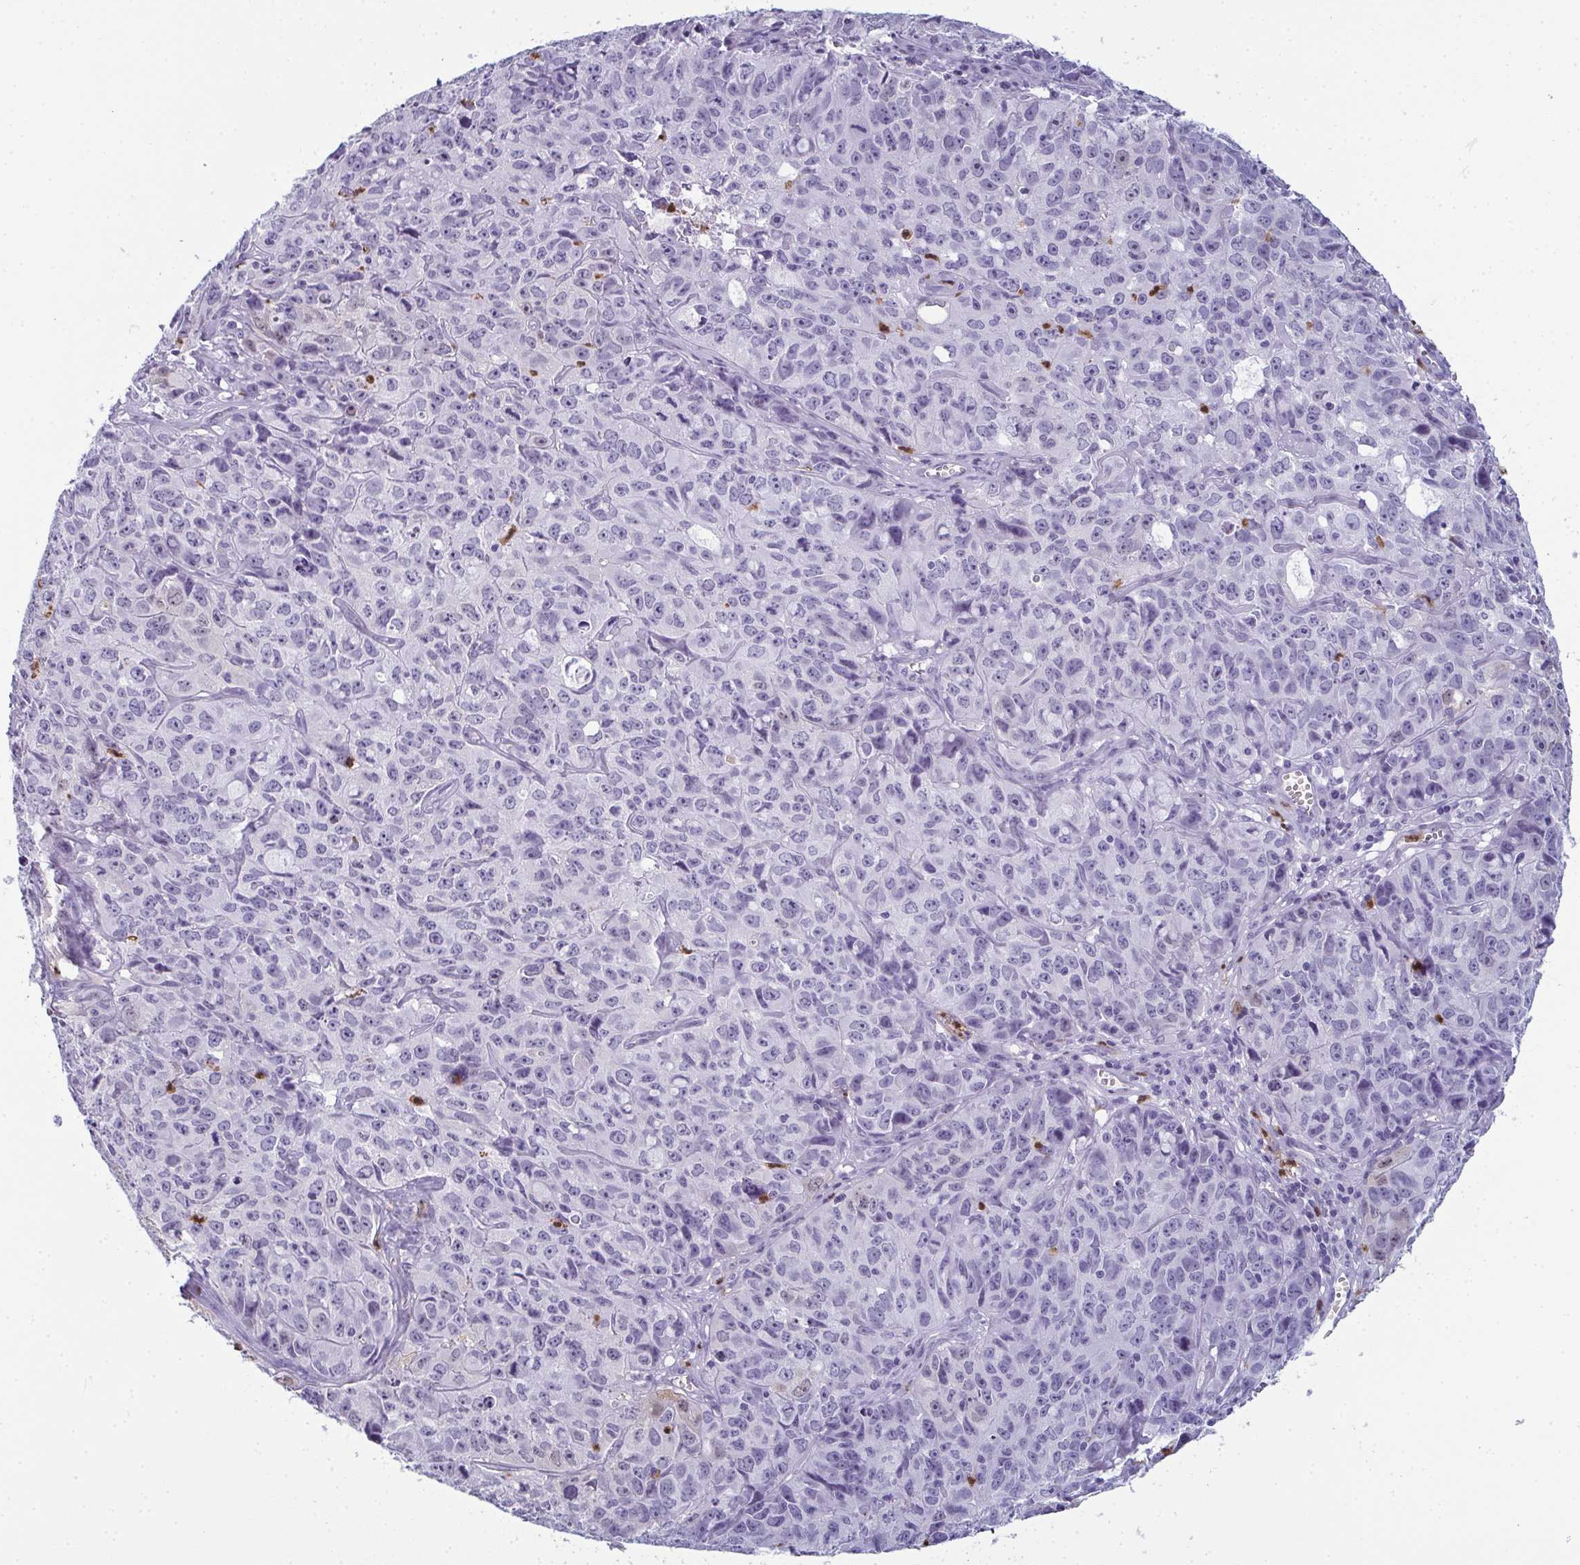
{"staining": {"intensity": "negative", "quantity": "none", "location": "none"}, "tissue": "cervical cancer", "cell_type": "Tumor cells", "image_type": "cancer", "snomed": [{"axis": "morphology", "description": "Squamous cell carcinoma, NOS"}, {"axis": "topography", "description": "Cervix"}], "caption": "Immunohistochemistry (IHC) photomicrograph of human cervical squamous cell carcinoma stained for a protein (brown), which exhibits no staining in tumor cells.", "gene": "CDA", "patient": {"sex": "female", "age": 28}}